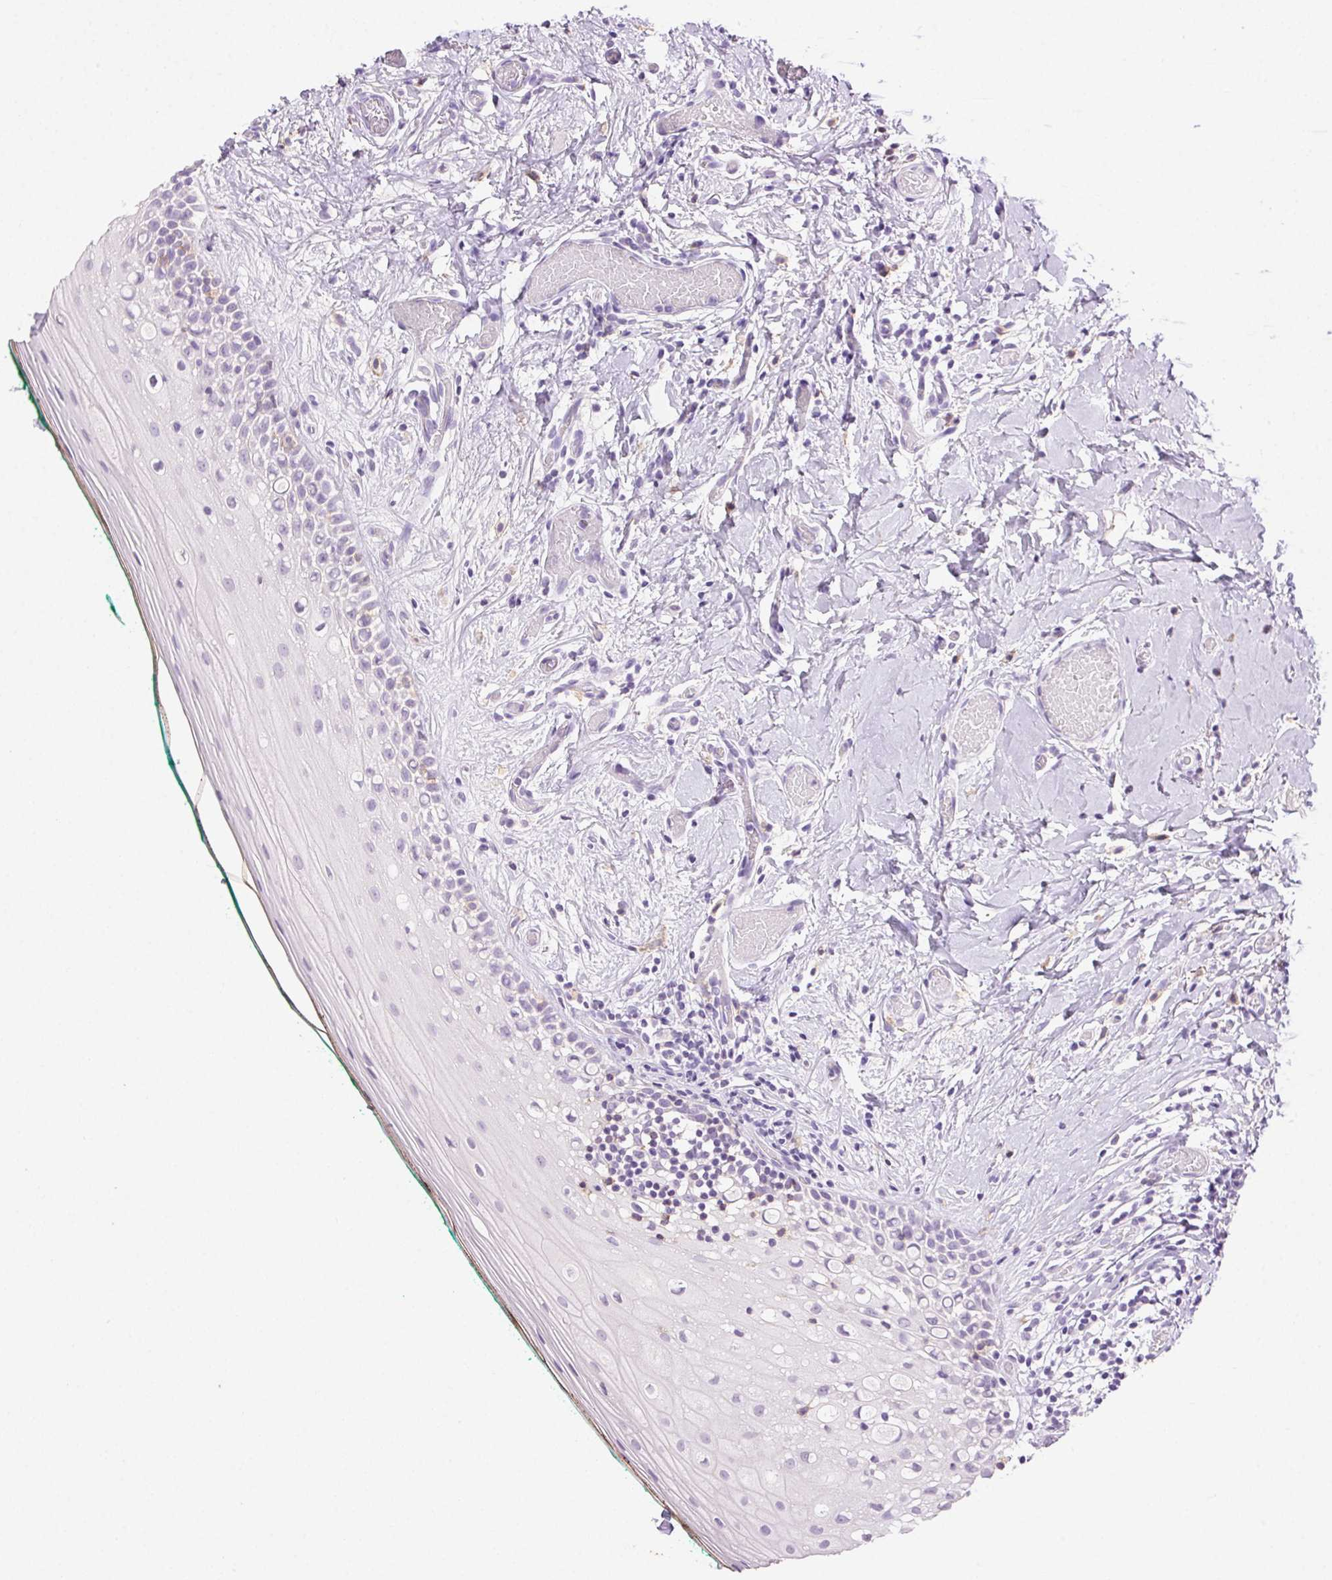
{"staining": {"intensity": "negative", "quantity": "none", "location": "none"}, "tissue": "oral mucosa", "cell_type": "Squamous epithelial cells", "image_type": "normal", "snomed": [{"axis": "morphology", "description": "Normal tissue, NOS"}, {"axis": "topography", "description": "Oral tissue"}], "caption": "IHC of unremarkable oral mucosa shows no expression in squamous epithelial cells.", "gene": "AKAP5", "patient": {"sex": "female", "age": 83}}